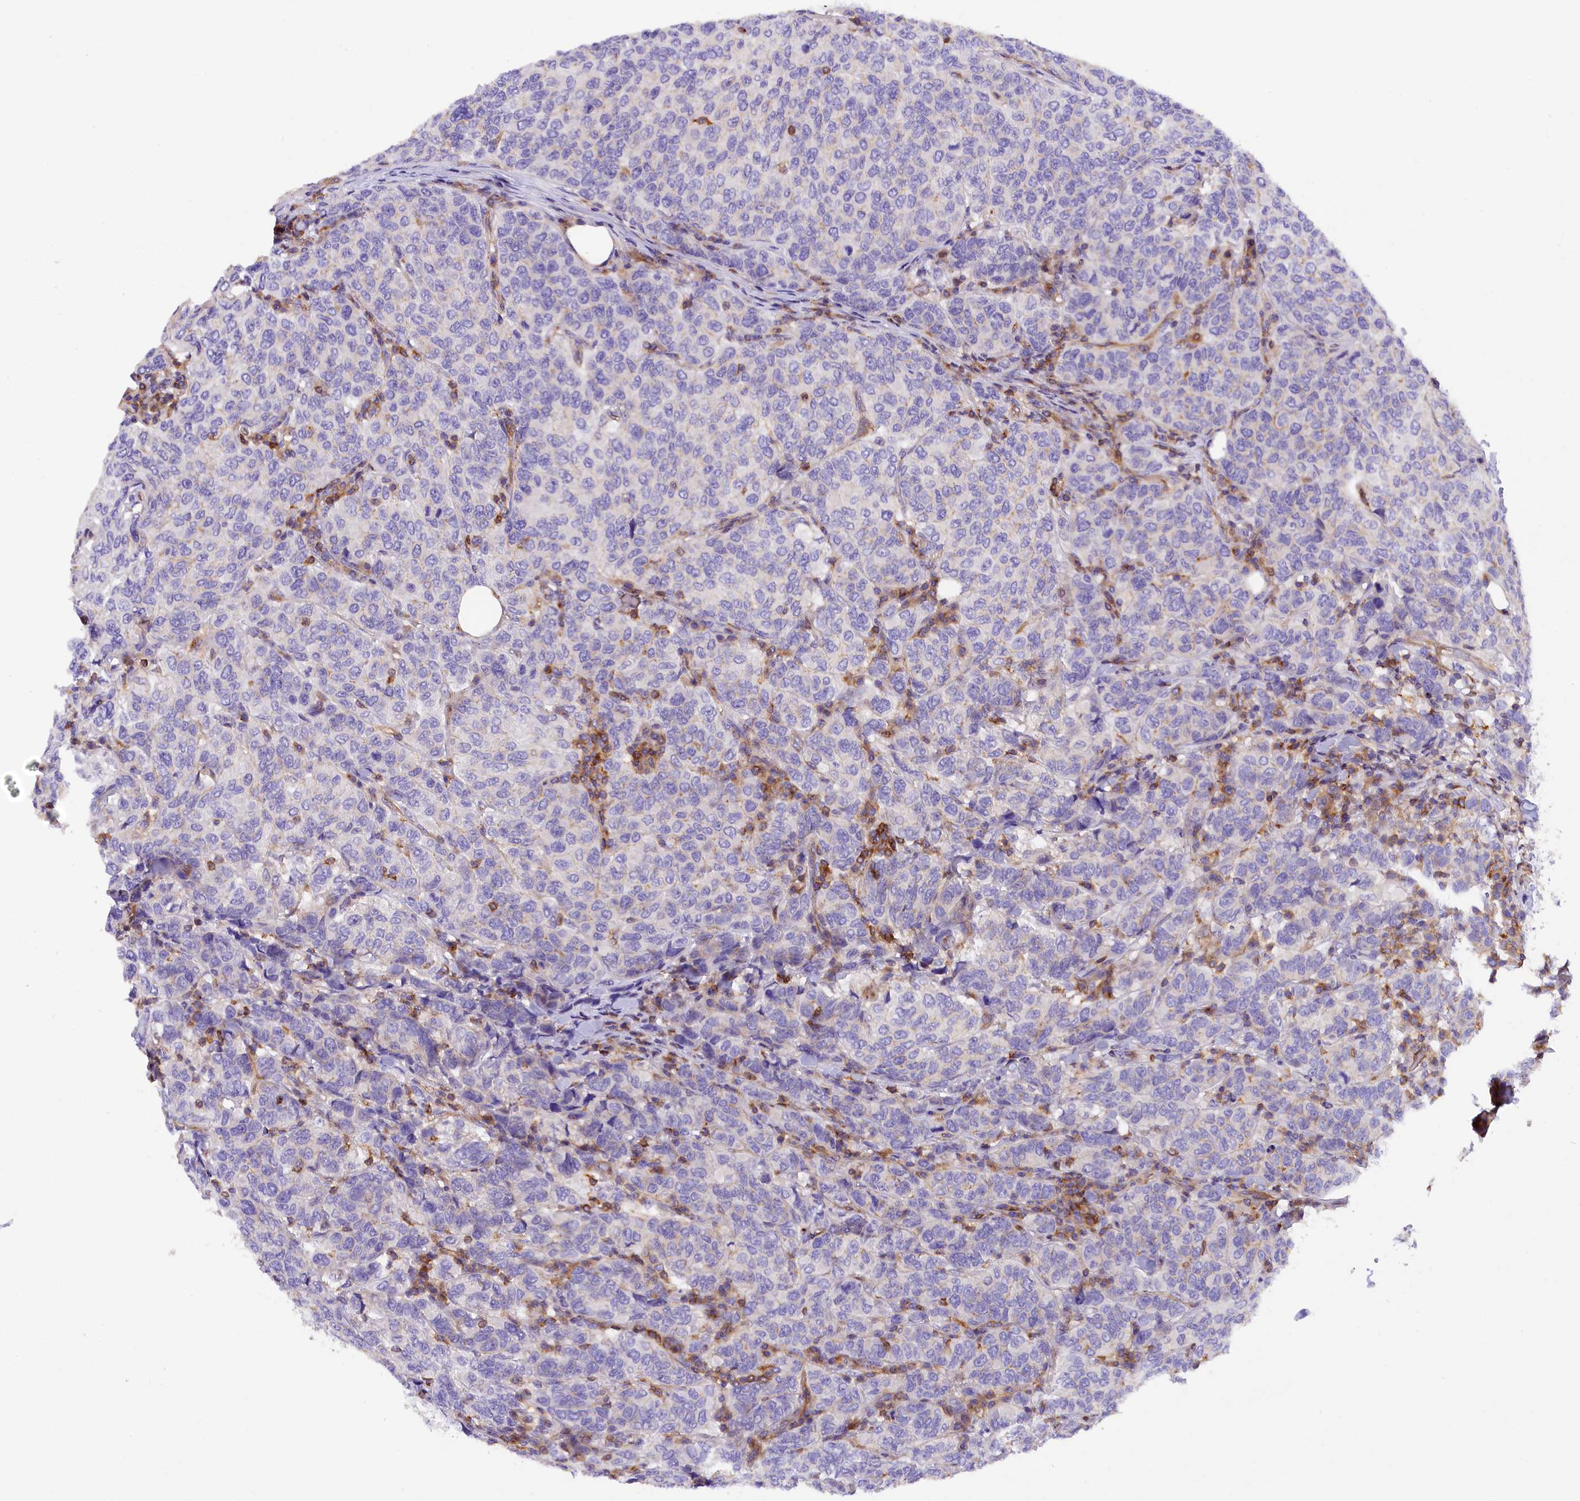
{"staining": {"intensity": "negative", "quantity": "none", "location": "none"}, "tissue": "breast cancer", "cell_type": "Tumor cells", "image_type": "cancer", "snomed": [{"axis": "morphology", "description": "Duct carcinoma"}, {"axis": "topography", "description": "Breast"}], "caption": "IHC of intraductal carcinoma (breast) exhibits no expression in tumor cells. Brightfield microscopy of immunohistochemistry (IHC) stained with DAB (3,3'-diaminobenzidine) (brown) and hematoxylin (blue), captured at high magnification.", "gene": "FAM193A", "patient": {"sex": "female", "age": 55}}